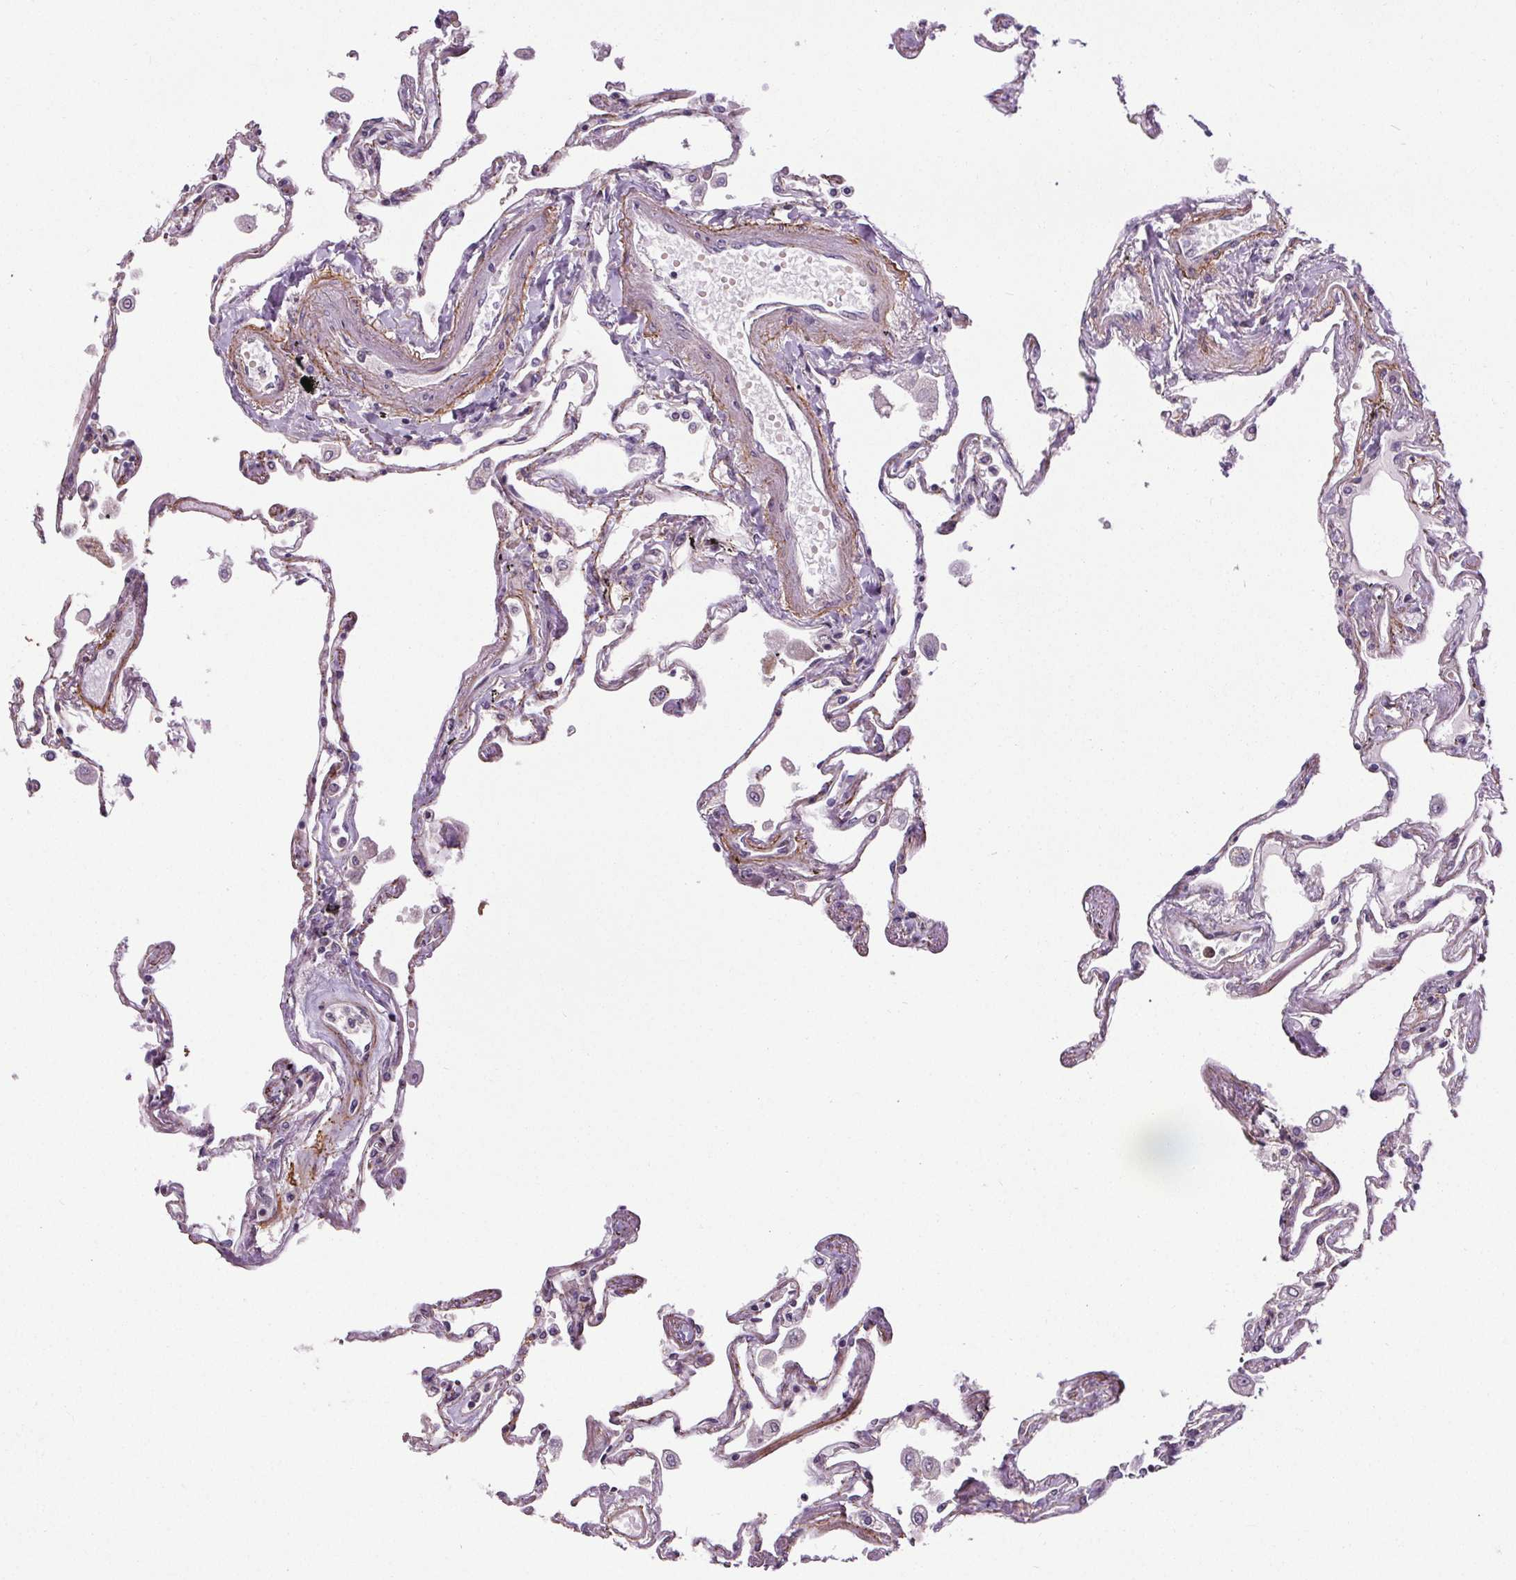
{"staining": {"intensity": "negative", "quantity": "none", "location": "none"}, "tissue": "lung", "cell_type": "Alveolar cells", "image_type": "normal", "snomed": [{"axis": "morphology", "description": "Normal tissue, NOS"}, {"axis": "morphology", "description": "Adenocarcinoma, NOS"}, {"axis": "topography", "description": "Cartilage tissue"}, {"axis": "topography", "description": "Lung"}], "caption": "Immunohistochemical staining of normal human lung displays no significant positivity in alveolar cells. (DAB immunohistochemistry (IHC) visualized using brightfield microscopy, high magnification).", "gene": "KIAA0232", "patient": {"sex": "female", "age": 67}}